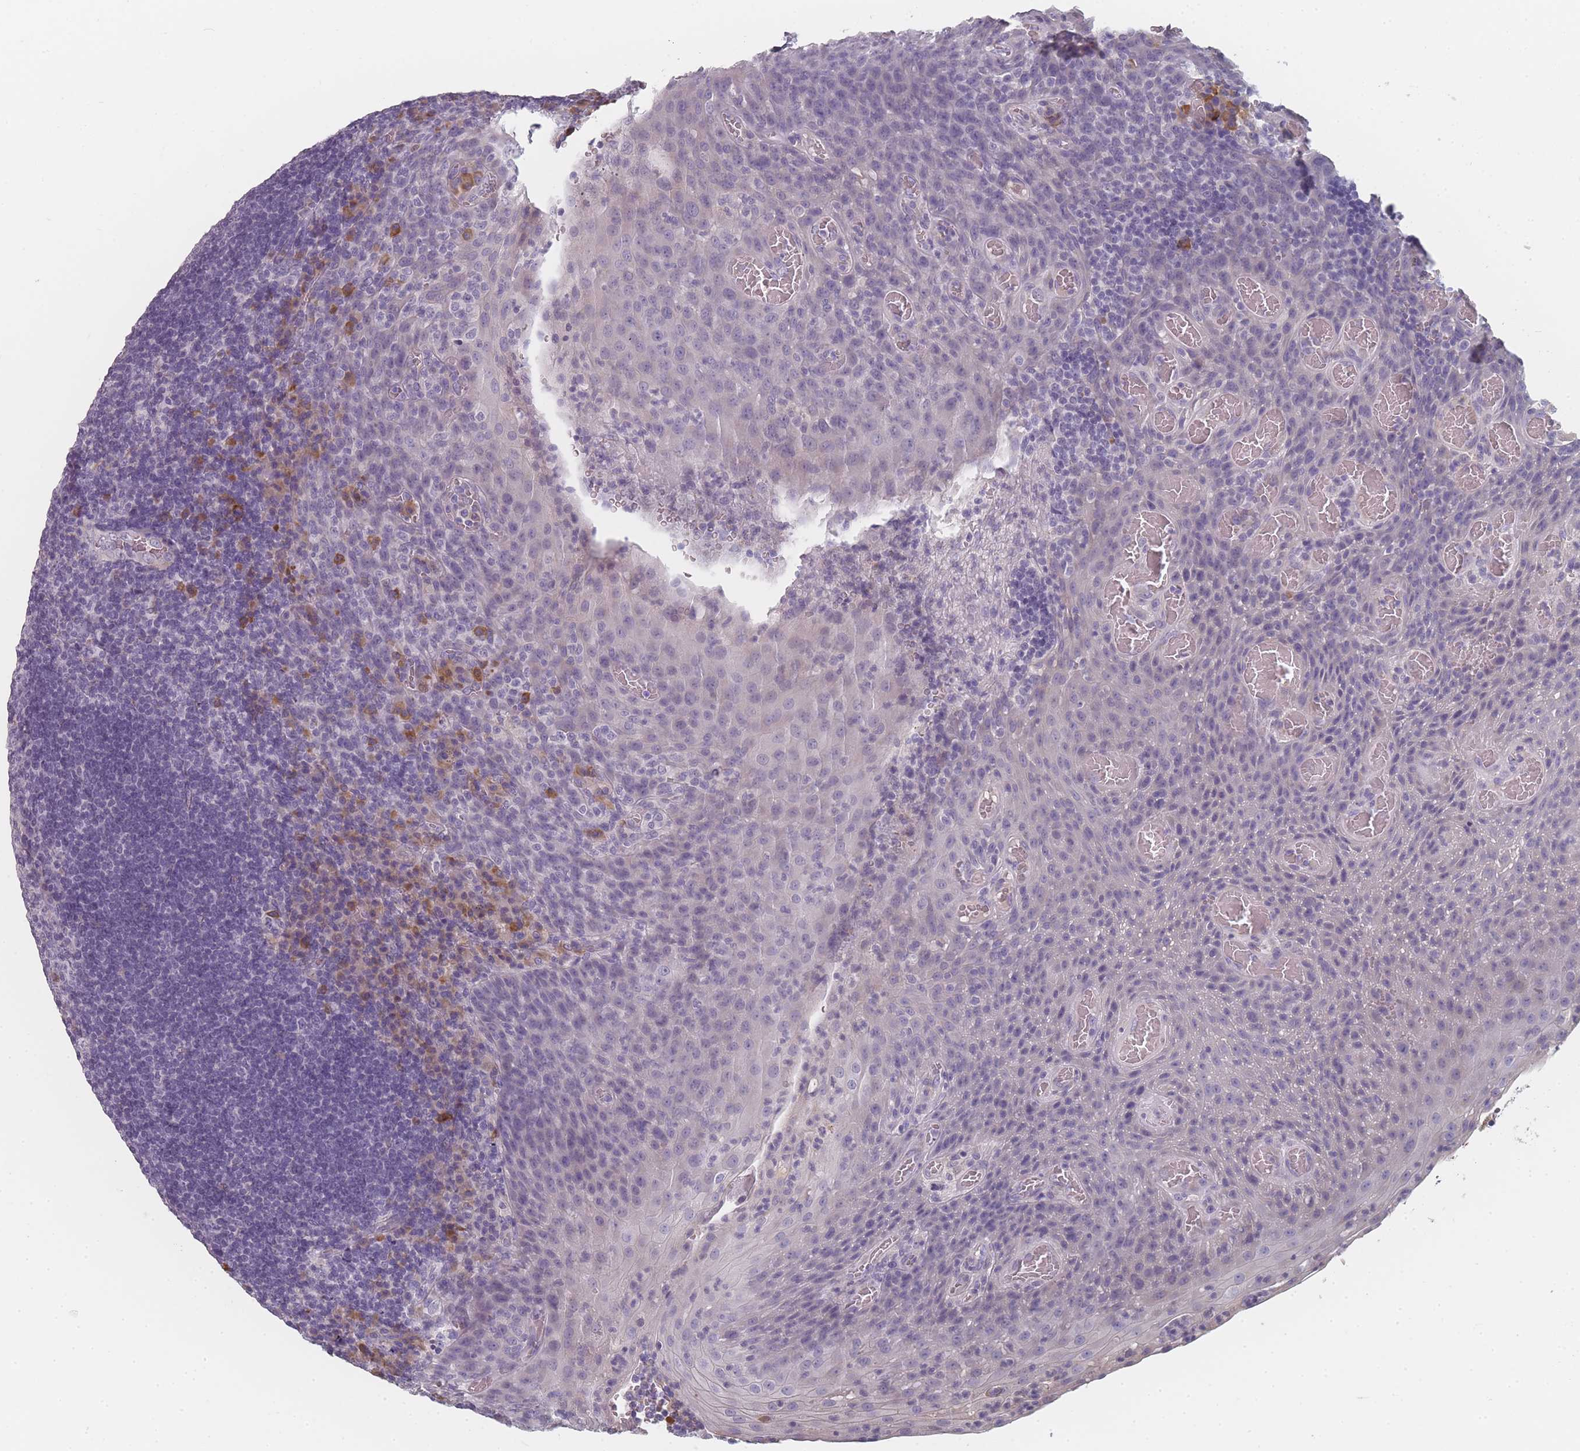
{"staining": {"intensity": "negative", "quantity": "none", "location": "none"}, "tissue": "tonsil", "cell_type": "Germinal center cells", "image_type": "normal", "snomed": [{"axis": "morphology", "description": "Normal tissue, NOS"}, {"axis": "topography", "description": "Tonsil"}], "caption": "The image exhibits no staining of germinal center cells in benign tonsil. (Brightfield microscopy of DAB (3,3'-diaminobenzidine) immunohistochemistry (IHC) at high magnification).", "gene": "SLC35E4", "patient": {"sex": "male", "age": 17}}